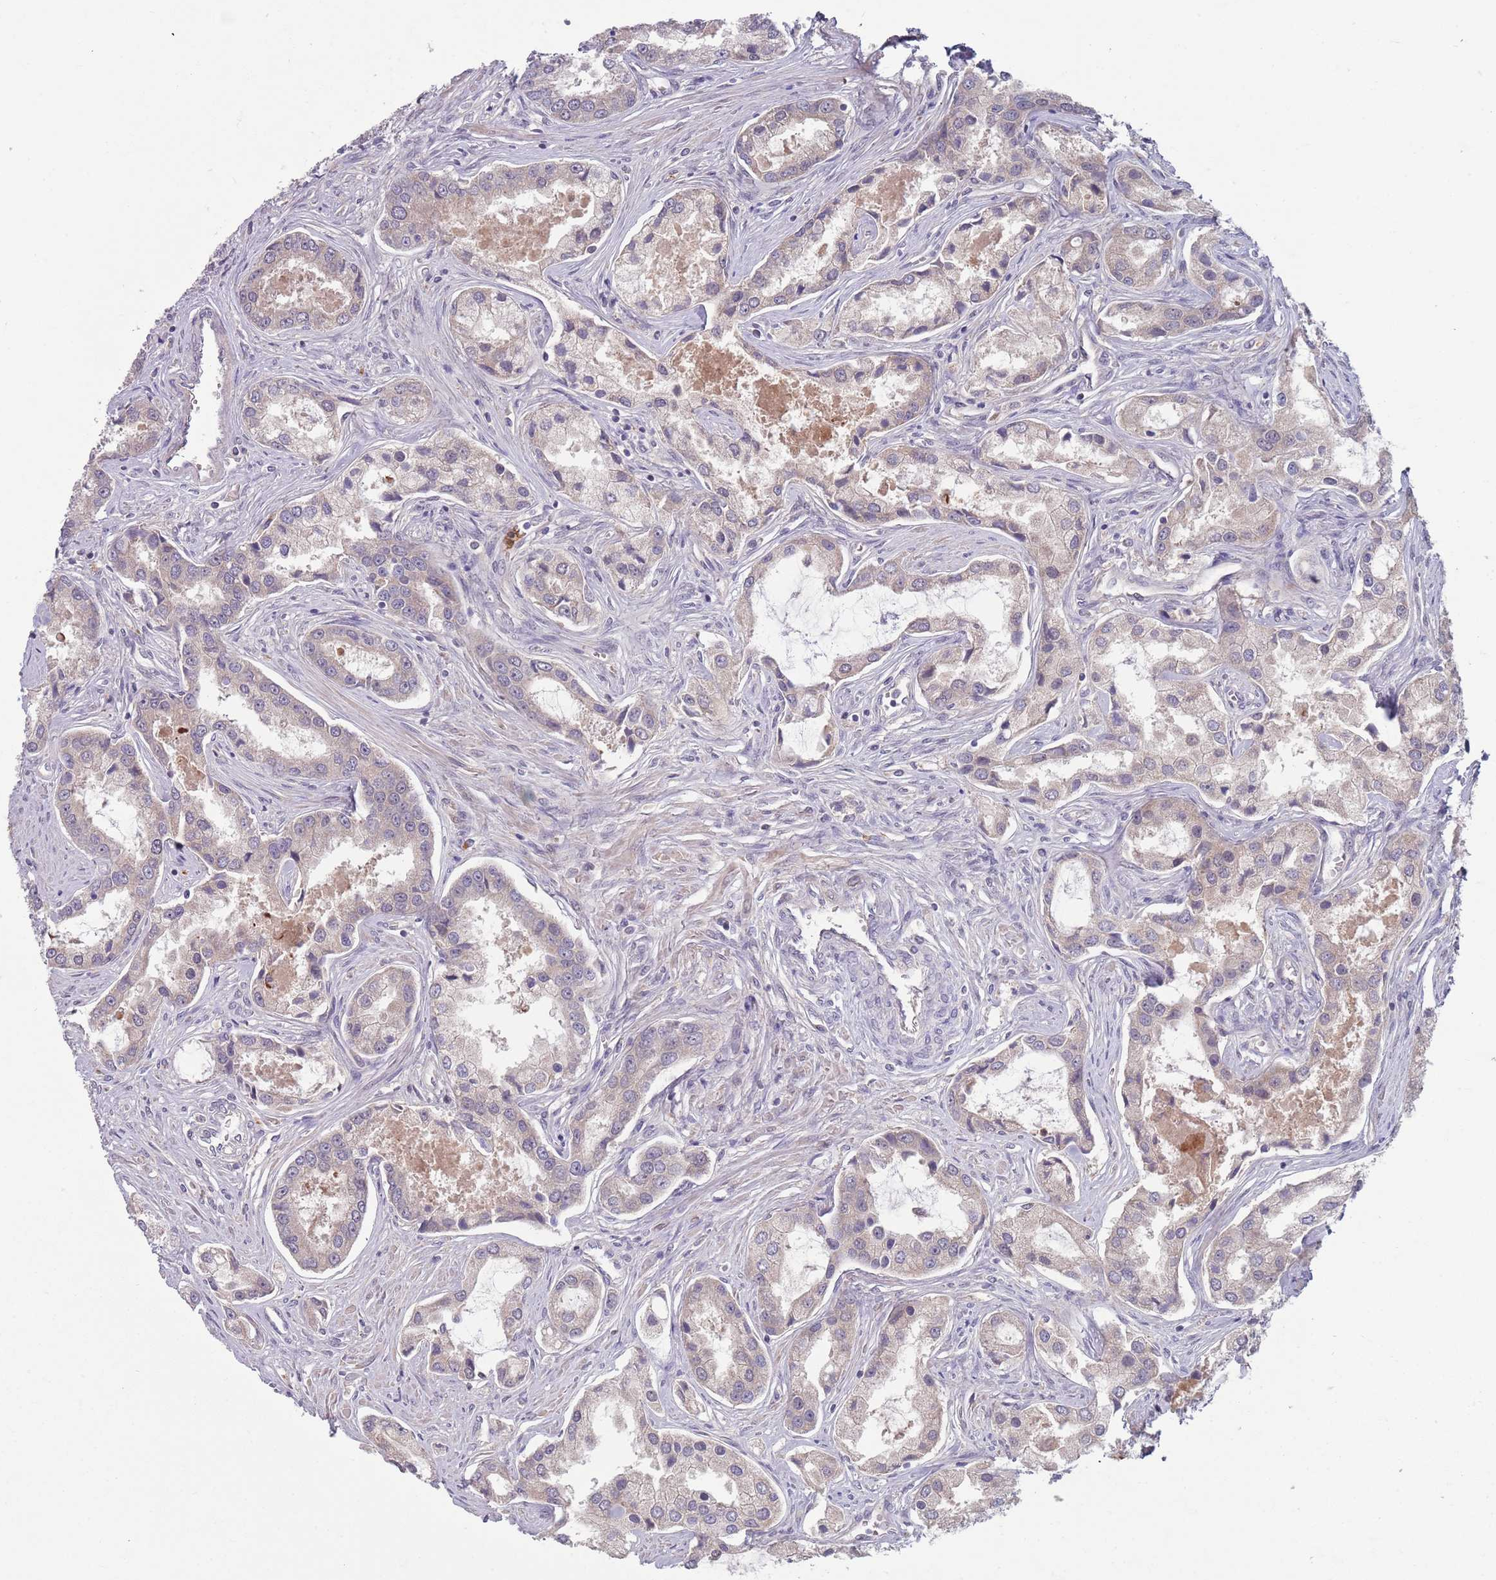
{"staining": {"intensity": "negative", "quantity": "none", "location": "none"}, "tissue": "prostate cancer", "cell_type": "Tumor cells", "image_type": "cancer", "snomed": [{"axis": "morphology", "description": "Adenocarcinoma, Low grade"}, {"axis": "topography", "description": "Prostate"}], "caption": "A histopathology image of low-grade adenocarcinoma (prostate) stained for a protein demonstrates no brown staining in tumor cells.", "gene": "TYW1", "patient": {"sex": "male", "age": 68}}